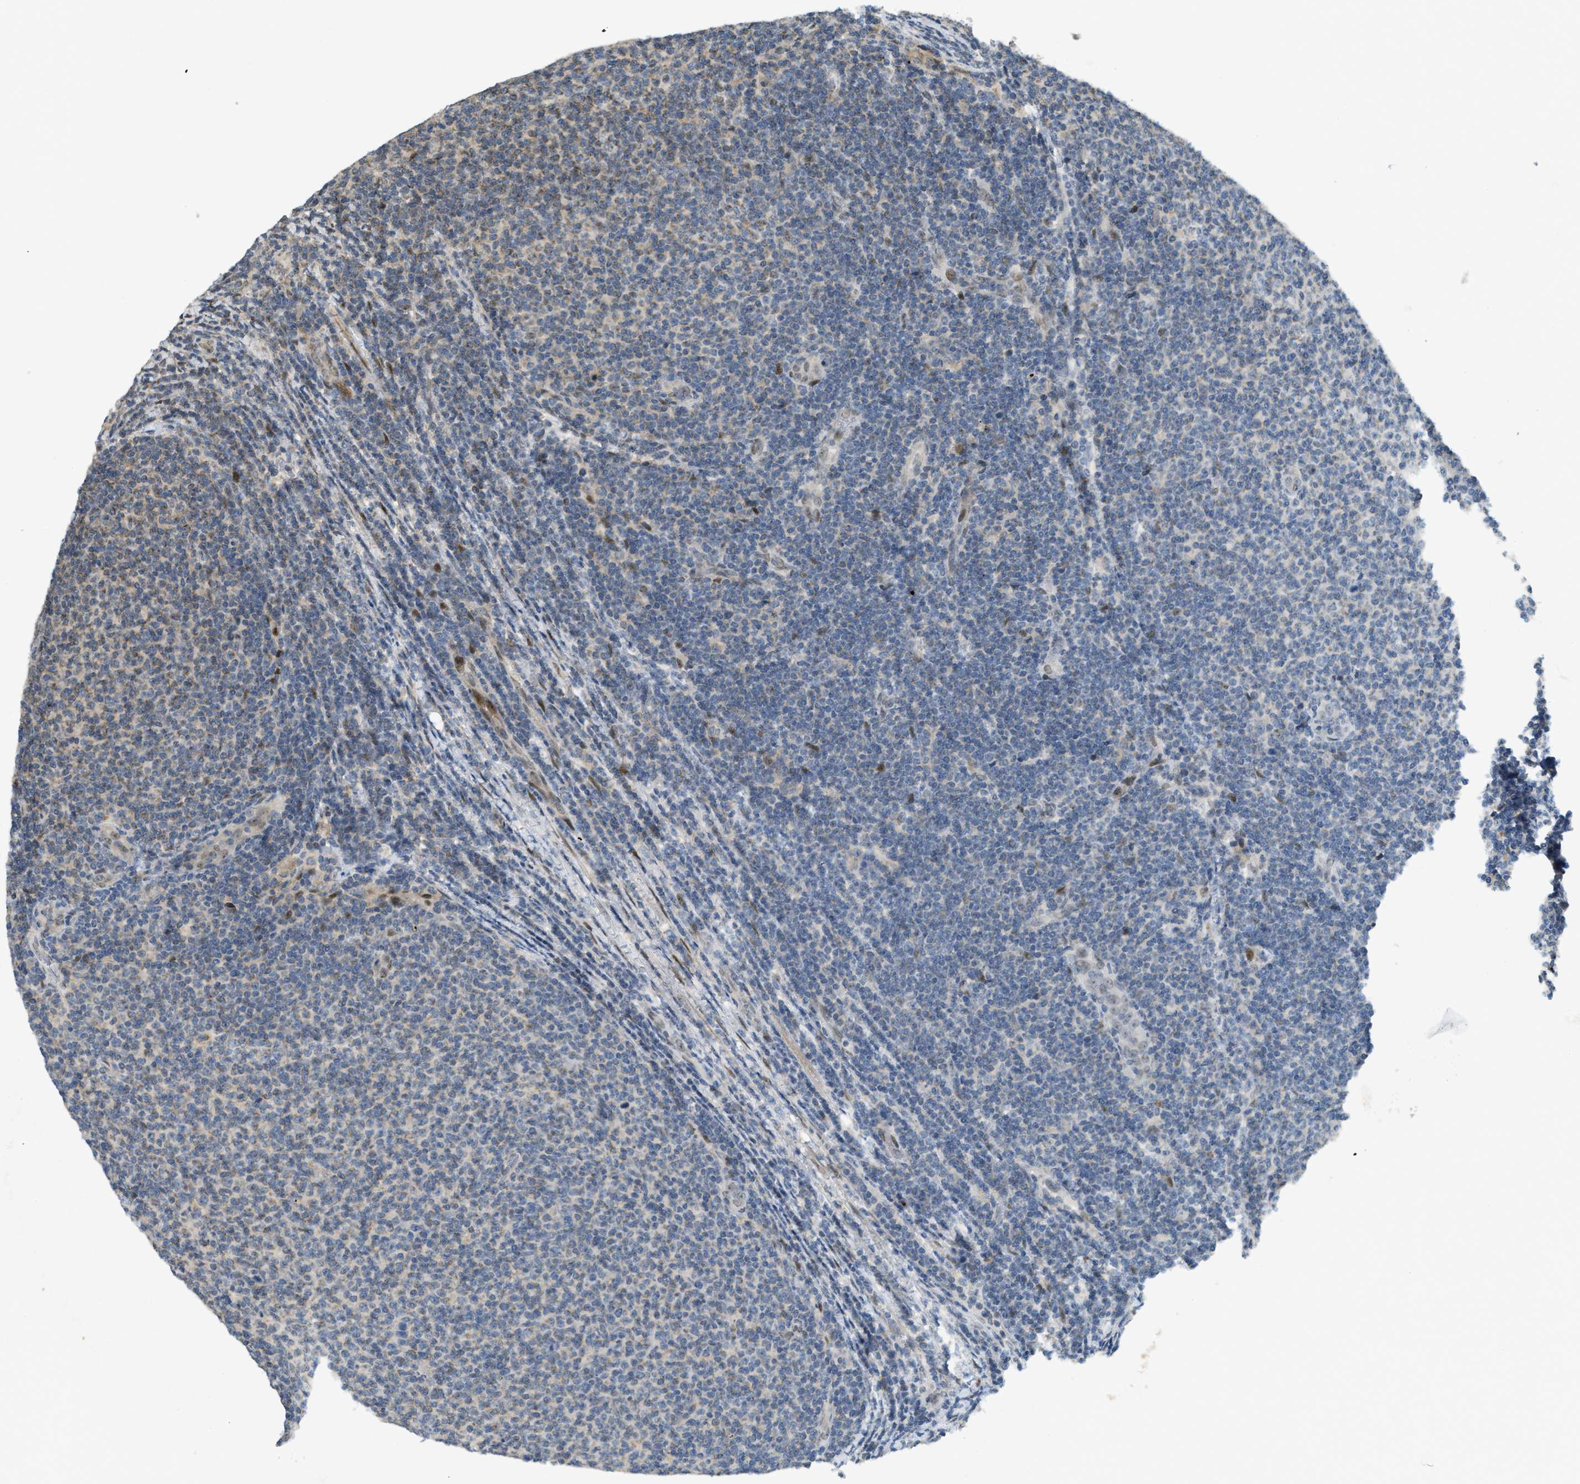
{"staining": {"intensity": "weak", "quantity": ">75%", "location": "cytoplasmic/membranous,nuclear"}, "tissue": "lymphoma", "cell_type": "Tumor cells", "image_type": "cancer", "snomed": [{"axis": "morphology", "description": "Malignant lymphoma, non-Hodgkin's type, Low grade"}, {"axis": "topography", "description": "Lymph node"}], "caption": "Protein expression analysis of human lymphoma reveals weak cytoplasmic/membranous and nuclear staining in approximately >75% of tumor cells.", "gene": "TRAPPC14", "patient": {"sex": "male", "age": 66}}